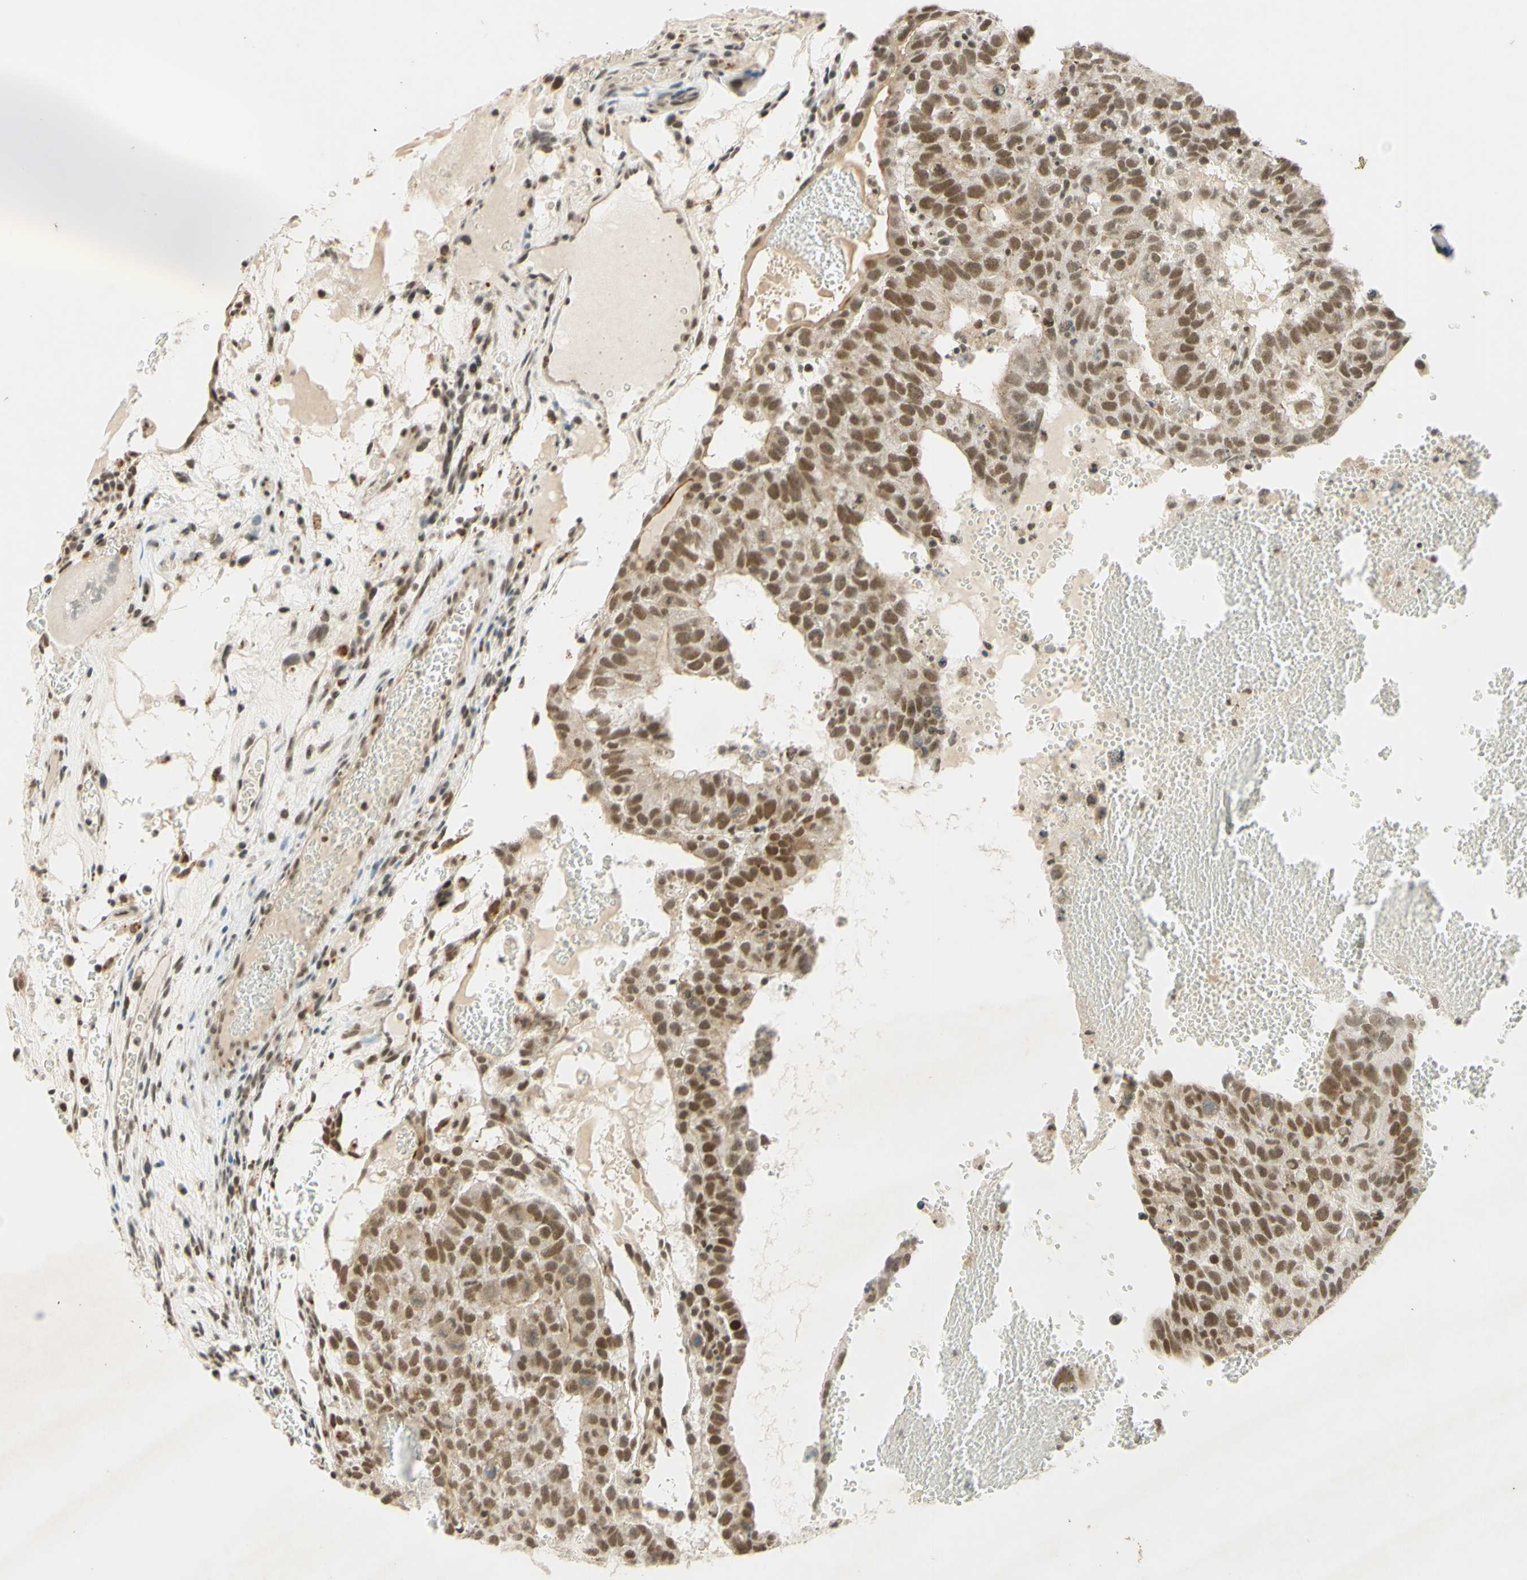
{"staining": {"intensity": "moderate", "quantity": ">75%", "location": "nuclear"}, "tissue": "testis cancer", "cell_type": "Tumor cells", "image_type": "cancer", "snomed": [{"axis": "morphology", "description": "Seminoma, NOS"}, {"axis": "morphology", "description": "Carcinoma, Embryonal, NOS"}, {"axis": "topography", "description": "Testis"}], "caption": "This photomicrograph shows immunohistochemistry (IHC) staining of testis cancer, with medium moderate nuclear expression in about >75% of tumor cells.", "gene": "SMARCB1", "patient": {"sex": "male", "age": 52}}